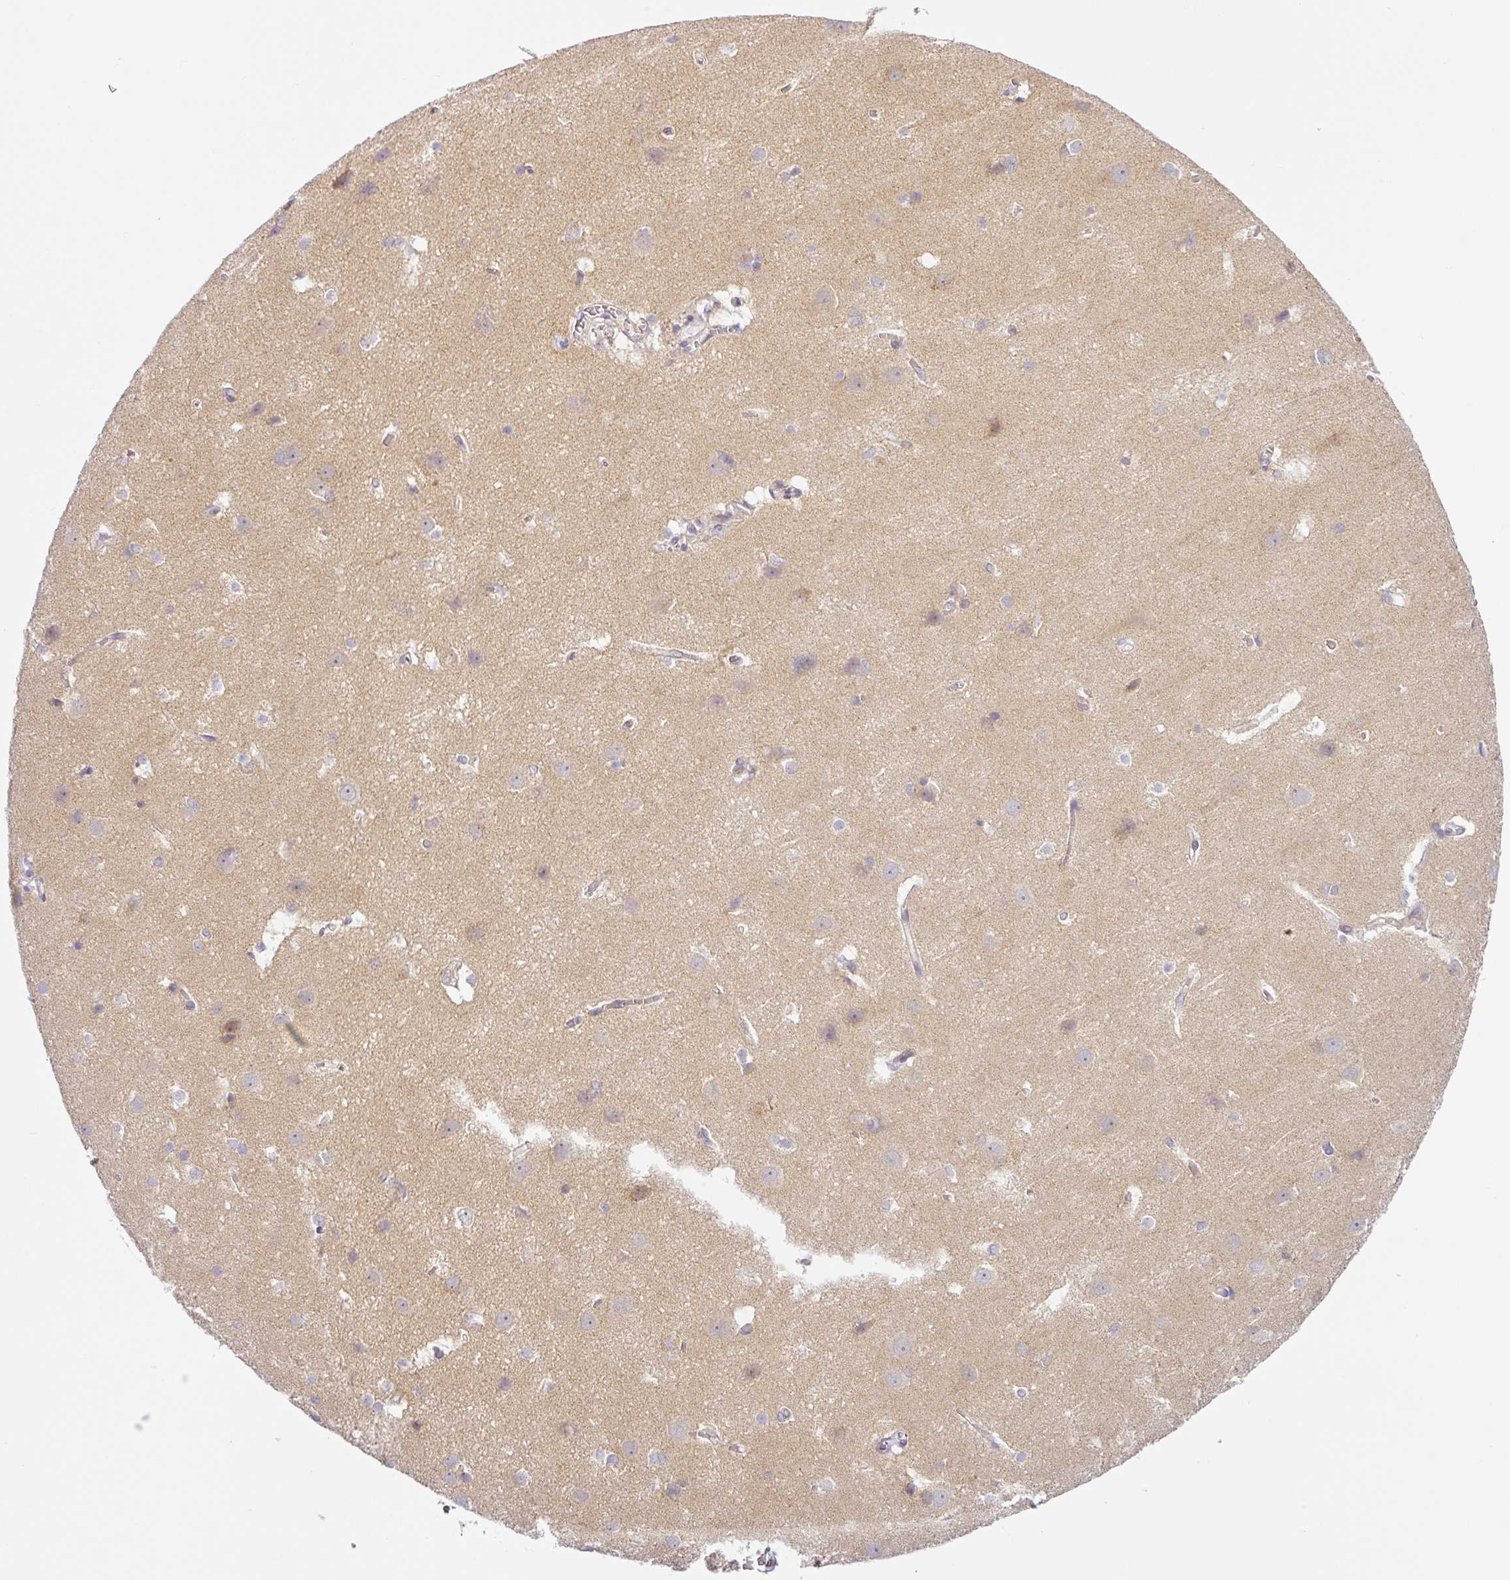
{"staining": {"intensity": "negative", "quantity": "none", "location": "none"}, "tissue": "cerebral cortex", "cell_type": "Endothelial cells", "image_type": "normal", "snomed": [{"axis": "morphology", "description": "Normal tissue, NOS"}, {"axis": "topography", "description": "Cerebral cortex"}], "caption": "Immunohistochemical staining of benign human cerebral cortex exhibits no significant staining in endothelial cells.", "gene": "NDUFB2", "patient": {"sex": "male", "age": 37}}